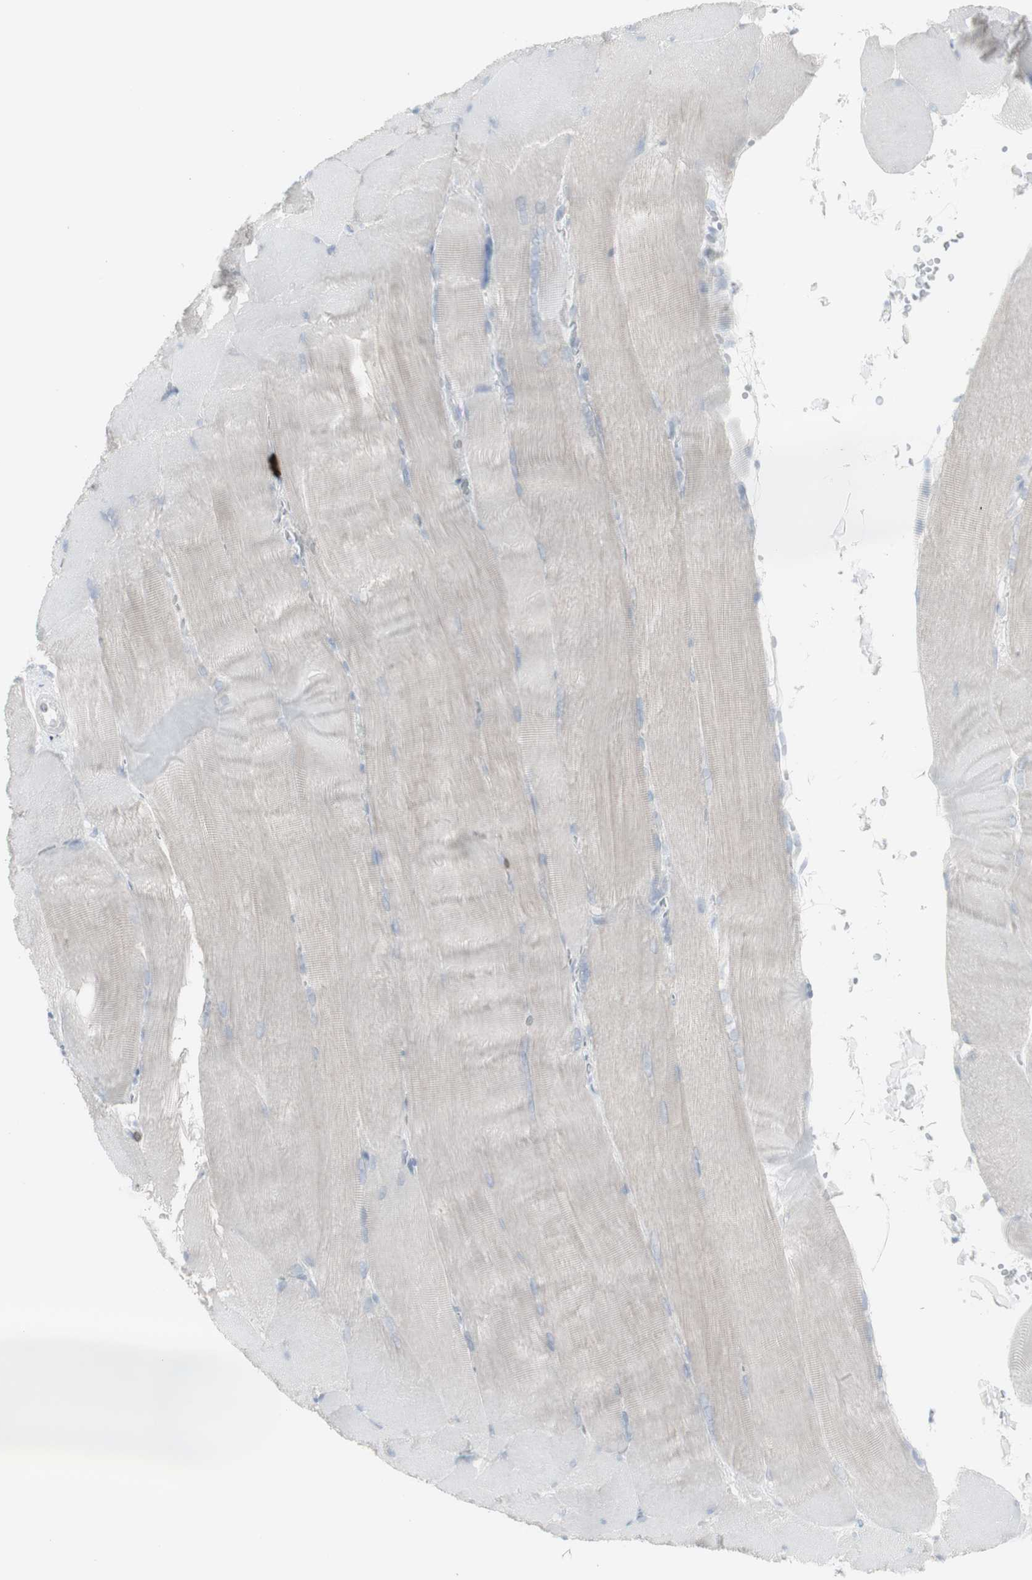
{"staining": {"intensity": "negative", "quantity": "none", "location": "none"}, "tissue": "skeletal muscle", "cell_type": "Myocytes", "image_type": "normal", "snomed": [{"axis": "morphology", "description": "Normal tissue, NOS"}, {"axis": "topography", "description": "Skin"}, {"axis": "topography", "description": "Skeletal muscle"}], "caption": "The histopathology image displays no staining of myocytes in benign skeletal muscle.", "gene": "CD247", "patient": {"sex": "male", "age": 83}}